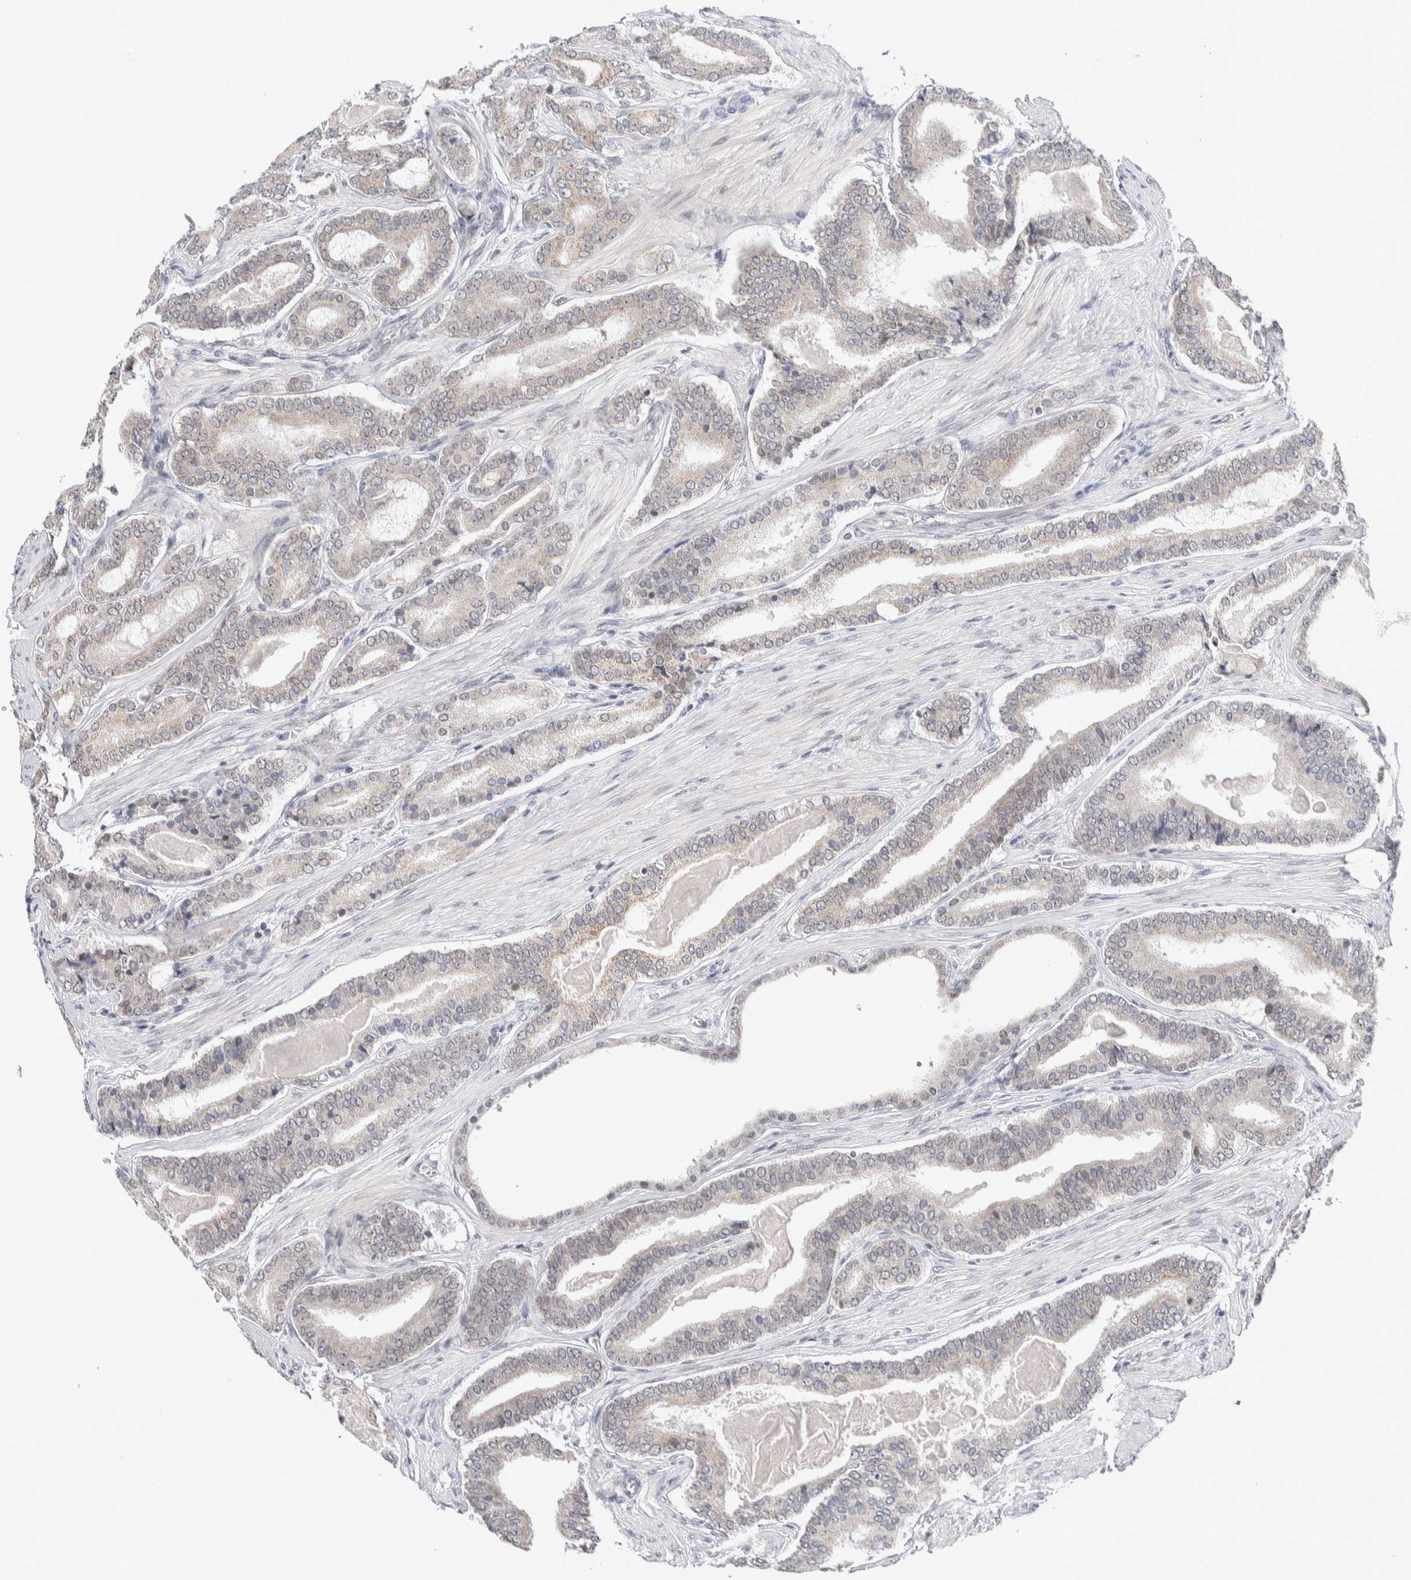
{"staining": {"intensity": "negative", "quantity": "none", "location": "none"}, "tissue": "prostate cancer", "cell_type": "Tumor cells", "image_type": "cancer", "snomed": [{"axis": "morphology", "description": "Adenocarcinoma, High grade"}, {"axis": "topography", "description": "Prostate"}], "caption": "A histopathology image of human high-grade adenocarcinoma (prostate) is negative for staining in tumor cells.", "gene": "CRAT", "patient": {"sex": "male", "age": 60}}